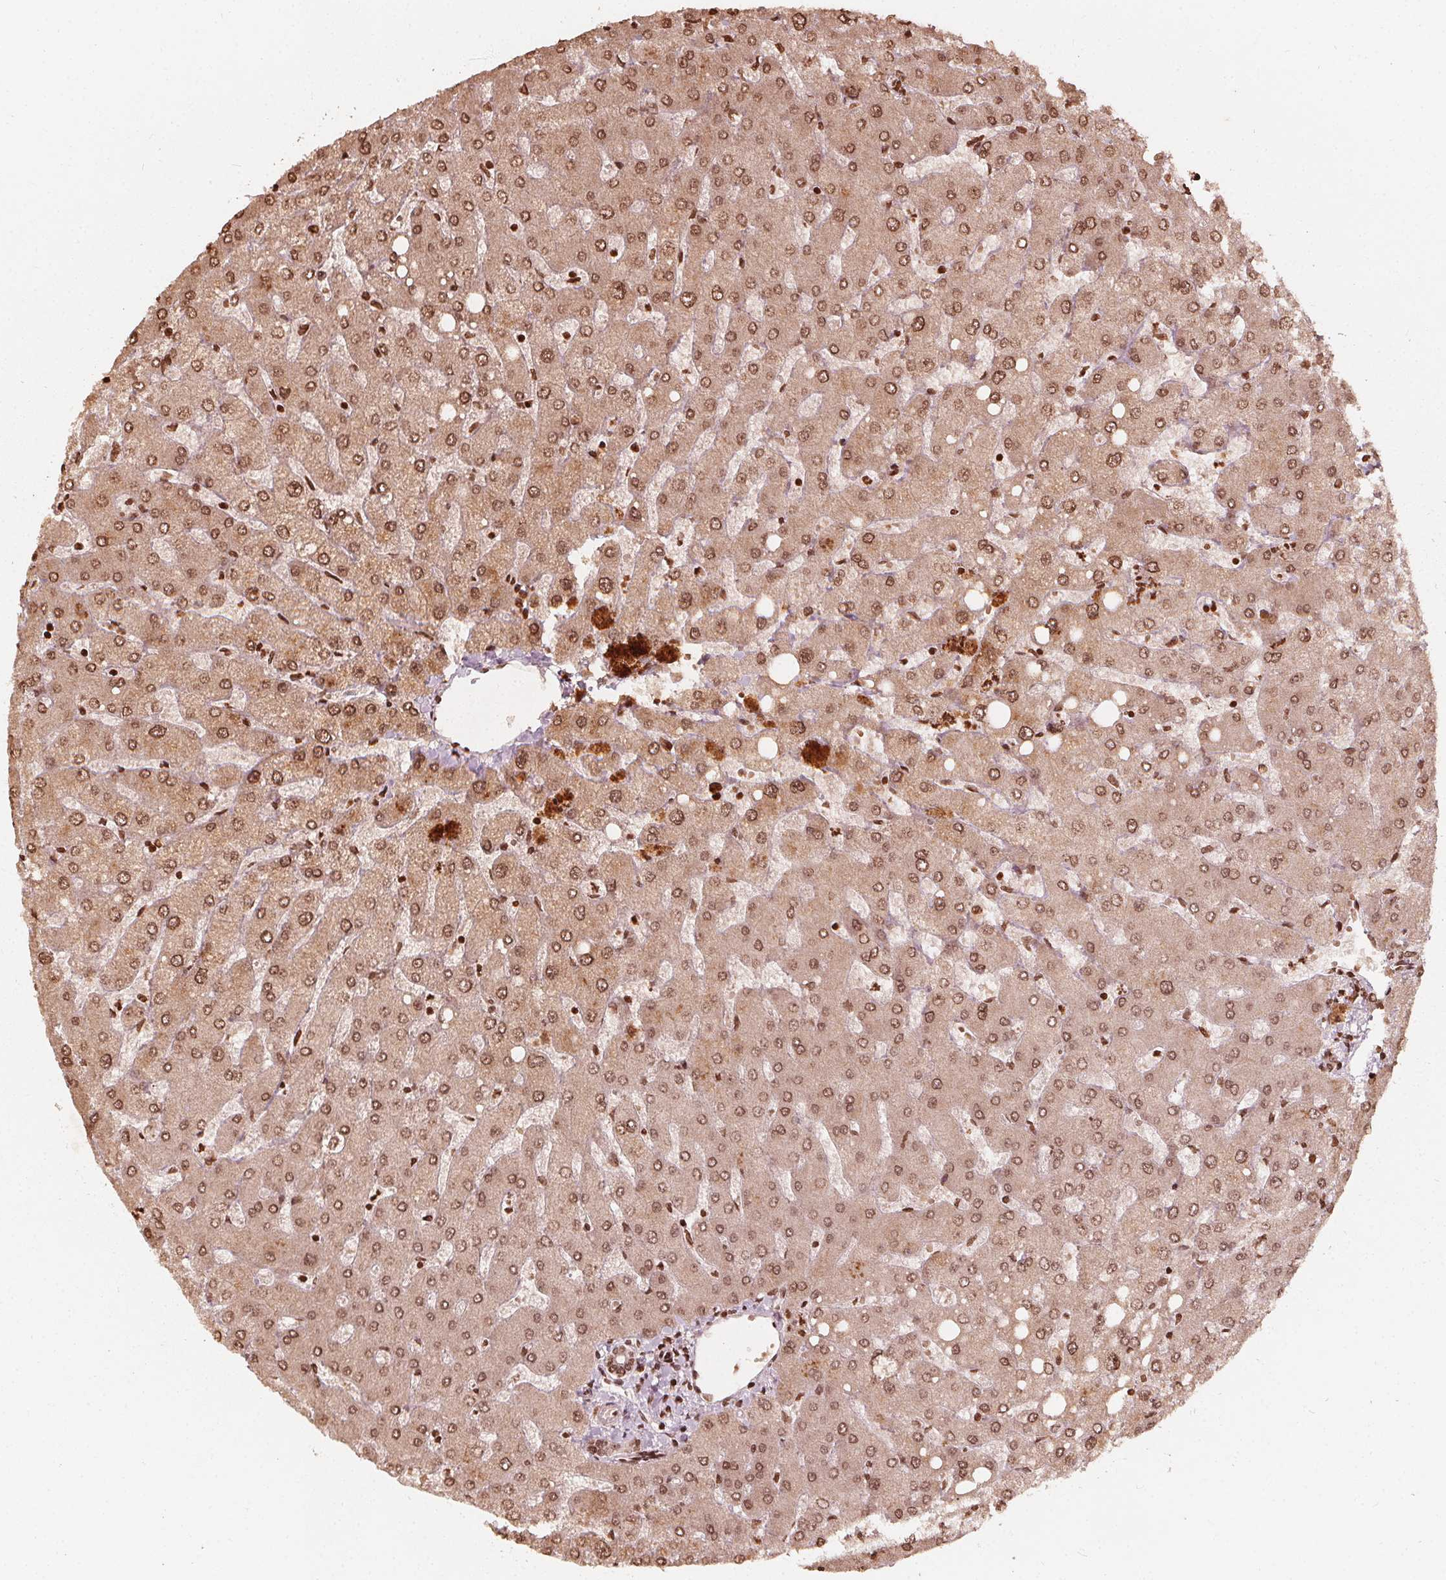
{"staining": {"intensity": "moderate", "quantity": ">75%", "location": "nuclear"}, "tissue": "liver", "cell_type": "Cholangiocytes", "image_type": "normal", "snomed": [{"axis": "morphology", "description": "Normal tissue, NOS"}, {"axis": "topography", "description": "Liver"}], "caption": "IHC (DAB) staining of normal liver demonstrates moderate nuclear protein staining in about >75% of cholangiocytes. The staining was performed using DAB, with brown indicating positive protein expression. Nuclei are stained blue with hematoxylin.", "gene": "H3C14", "patient": {"sex": "female", "age": 54}}